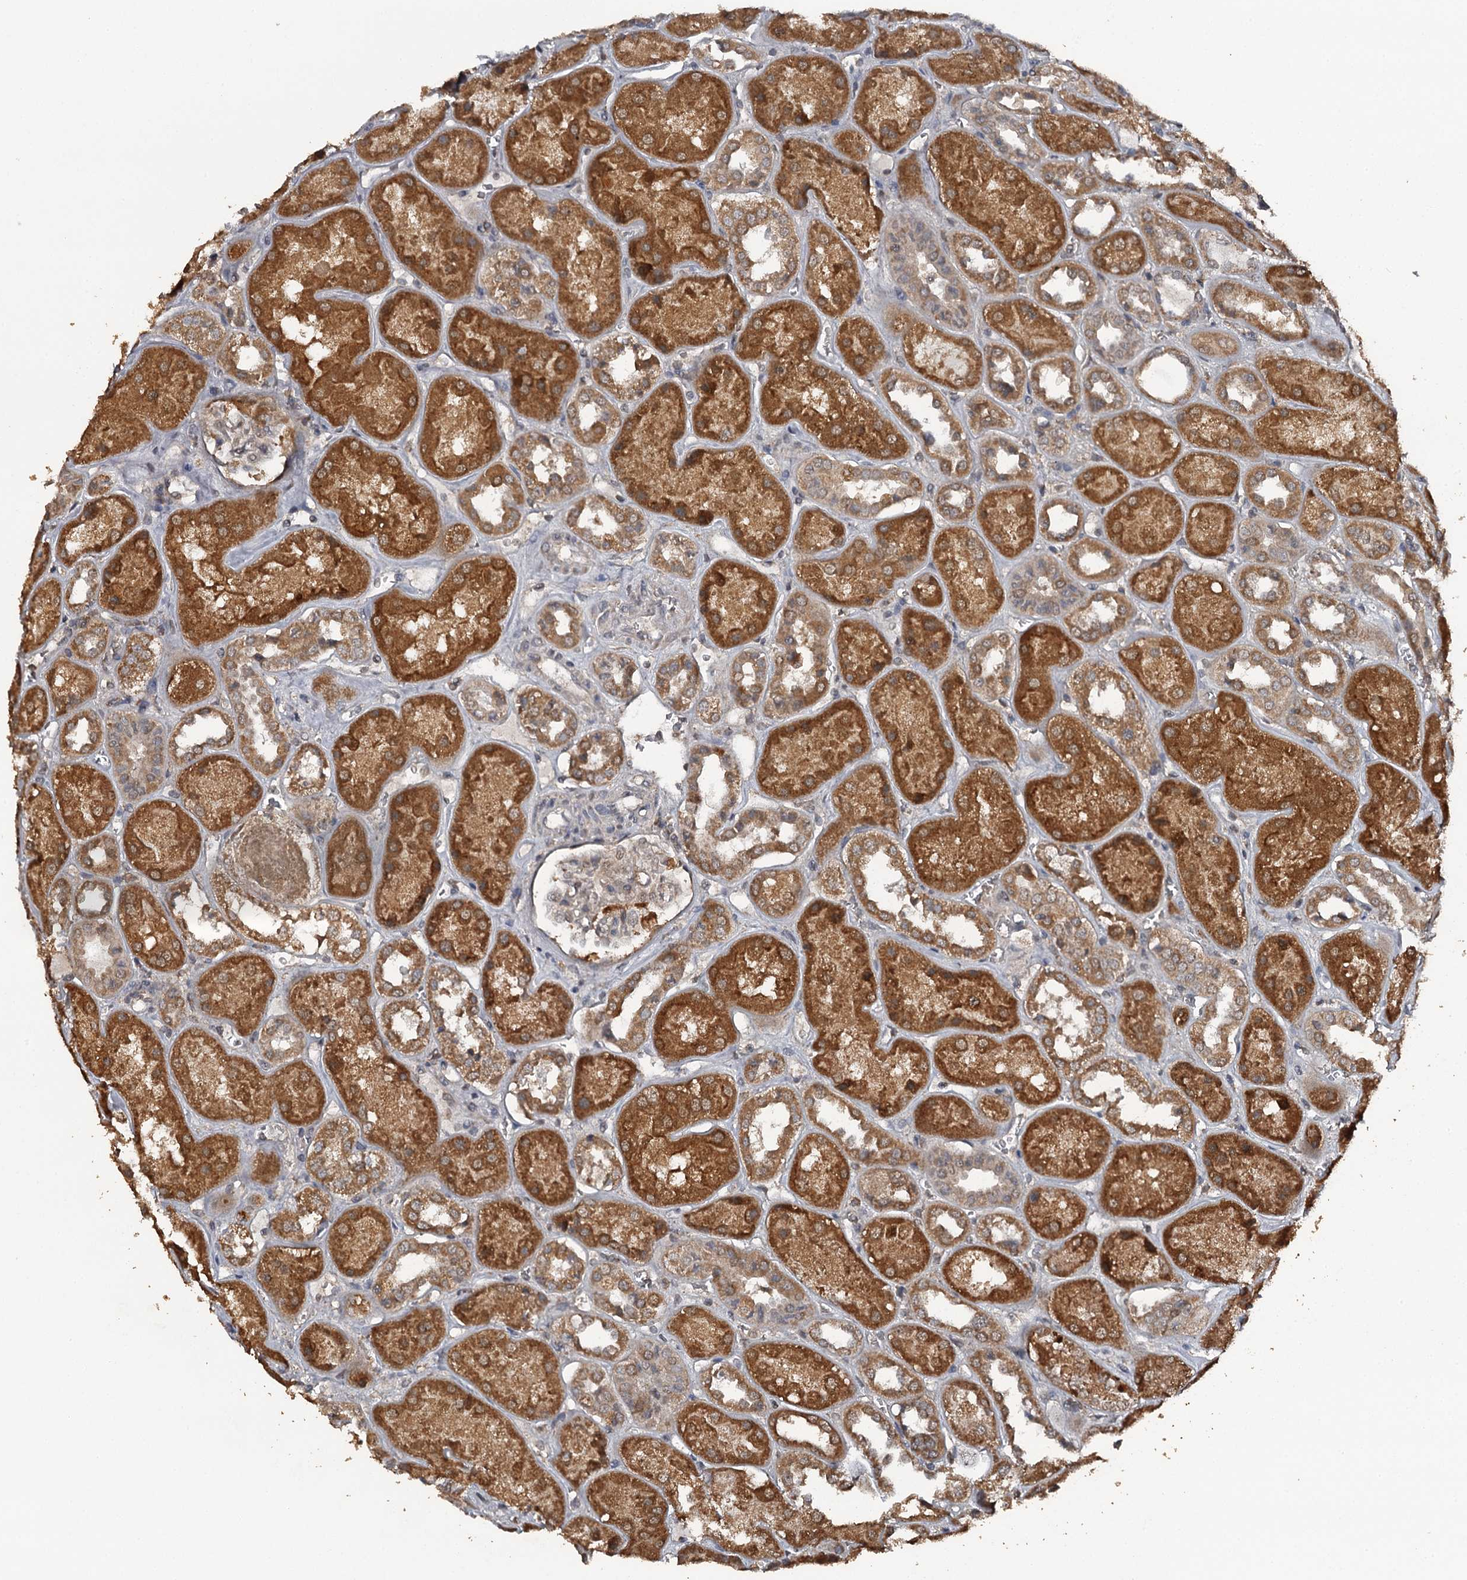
{"staining": {"intensity": "weak", "quantity": "25%-75%", "location": "cytoplasmic/membranous"}, "tissue": "kidney", "cell_type": "Cells in glomeruli", "image_type": "normal", "snomed": [{"axis": "morphology", "description": "Normal tissue, NOS"}, {"axis": "topography", "description": "Kidney"}], "caption": "Immunohistochemical staining of unremarkable kidney reveals weak cytoplasmic/membranous protein staining in approximately 25%-75% of cells in glomeruli.", "gene": "WIPI1", "patient": {"sex": "male", "age": 70}}